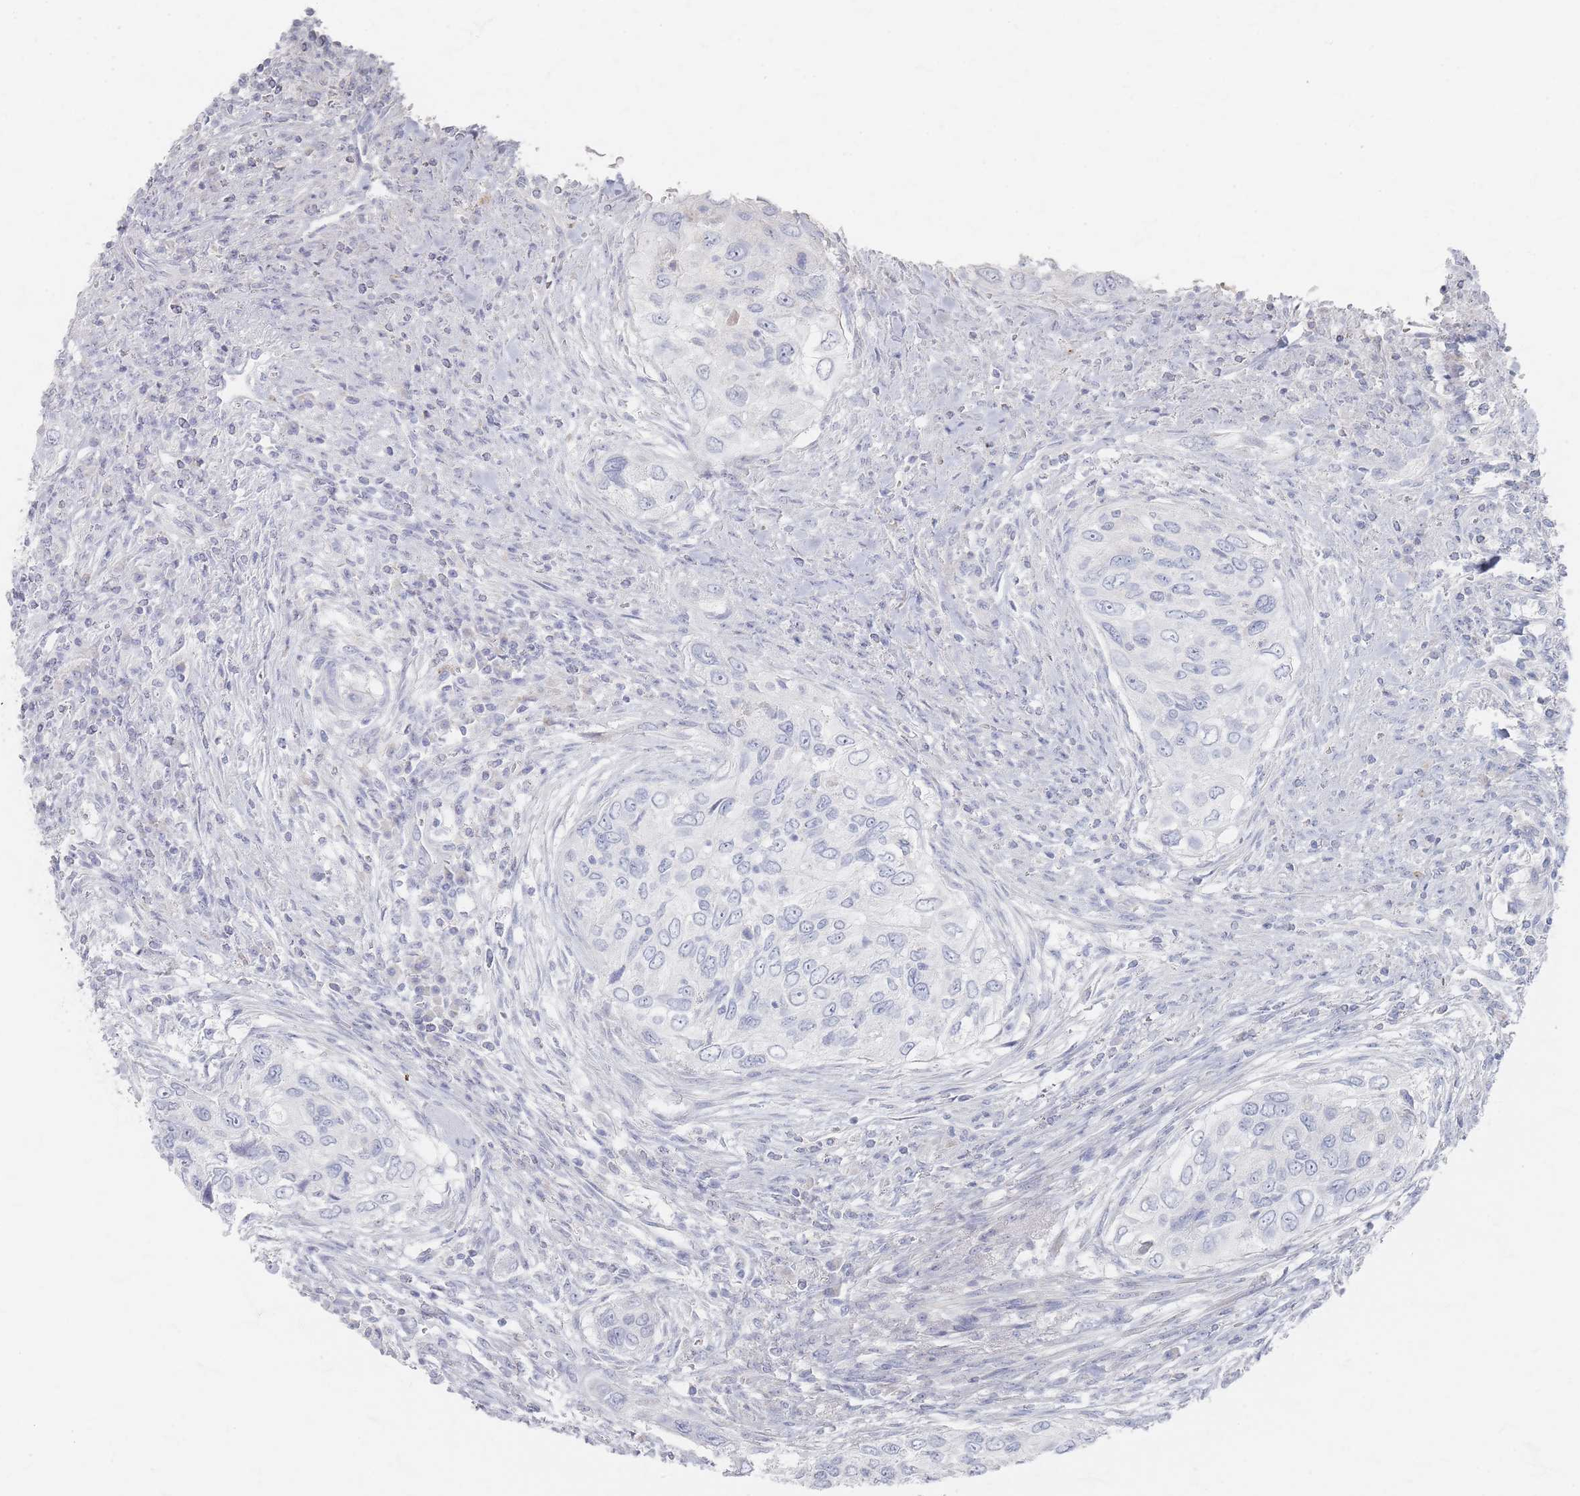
{"staining": {"intensity": "negative", "quantity": "none", "location": "none"}, "tissue": "urothelial cancer", "cell_type": "Tumor cells", "image_type": "cancer", "snomed": [{"axis": "morphology", "description": "Urothelial carcinoma, High grade"}, {"axis": "topography", "description": "Urinary bladder"}], "caption": "There is no significant staining in tumor cells of high-grade urothelial carcinoma. The staining was performed using DAB (3,3'-diaminobenzidine) to visualize the protein expression in brown, while the nuclei were stained in blue with hematoxylin (Magnification: 20x).", "gene": "SLC2A11", "patient": {"sex": "female", "age": 60}}